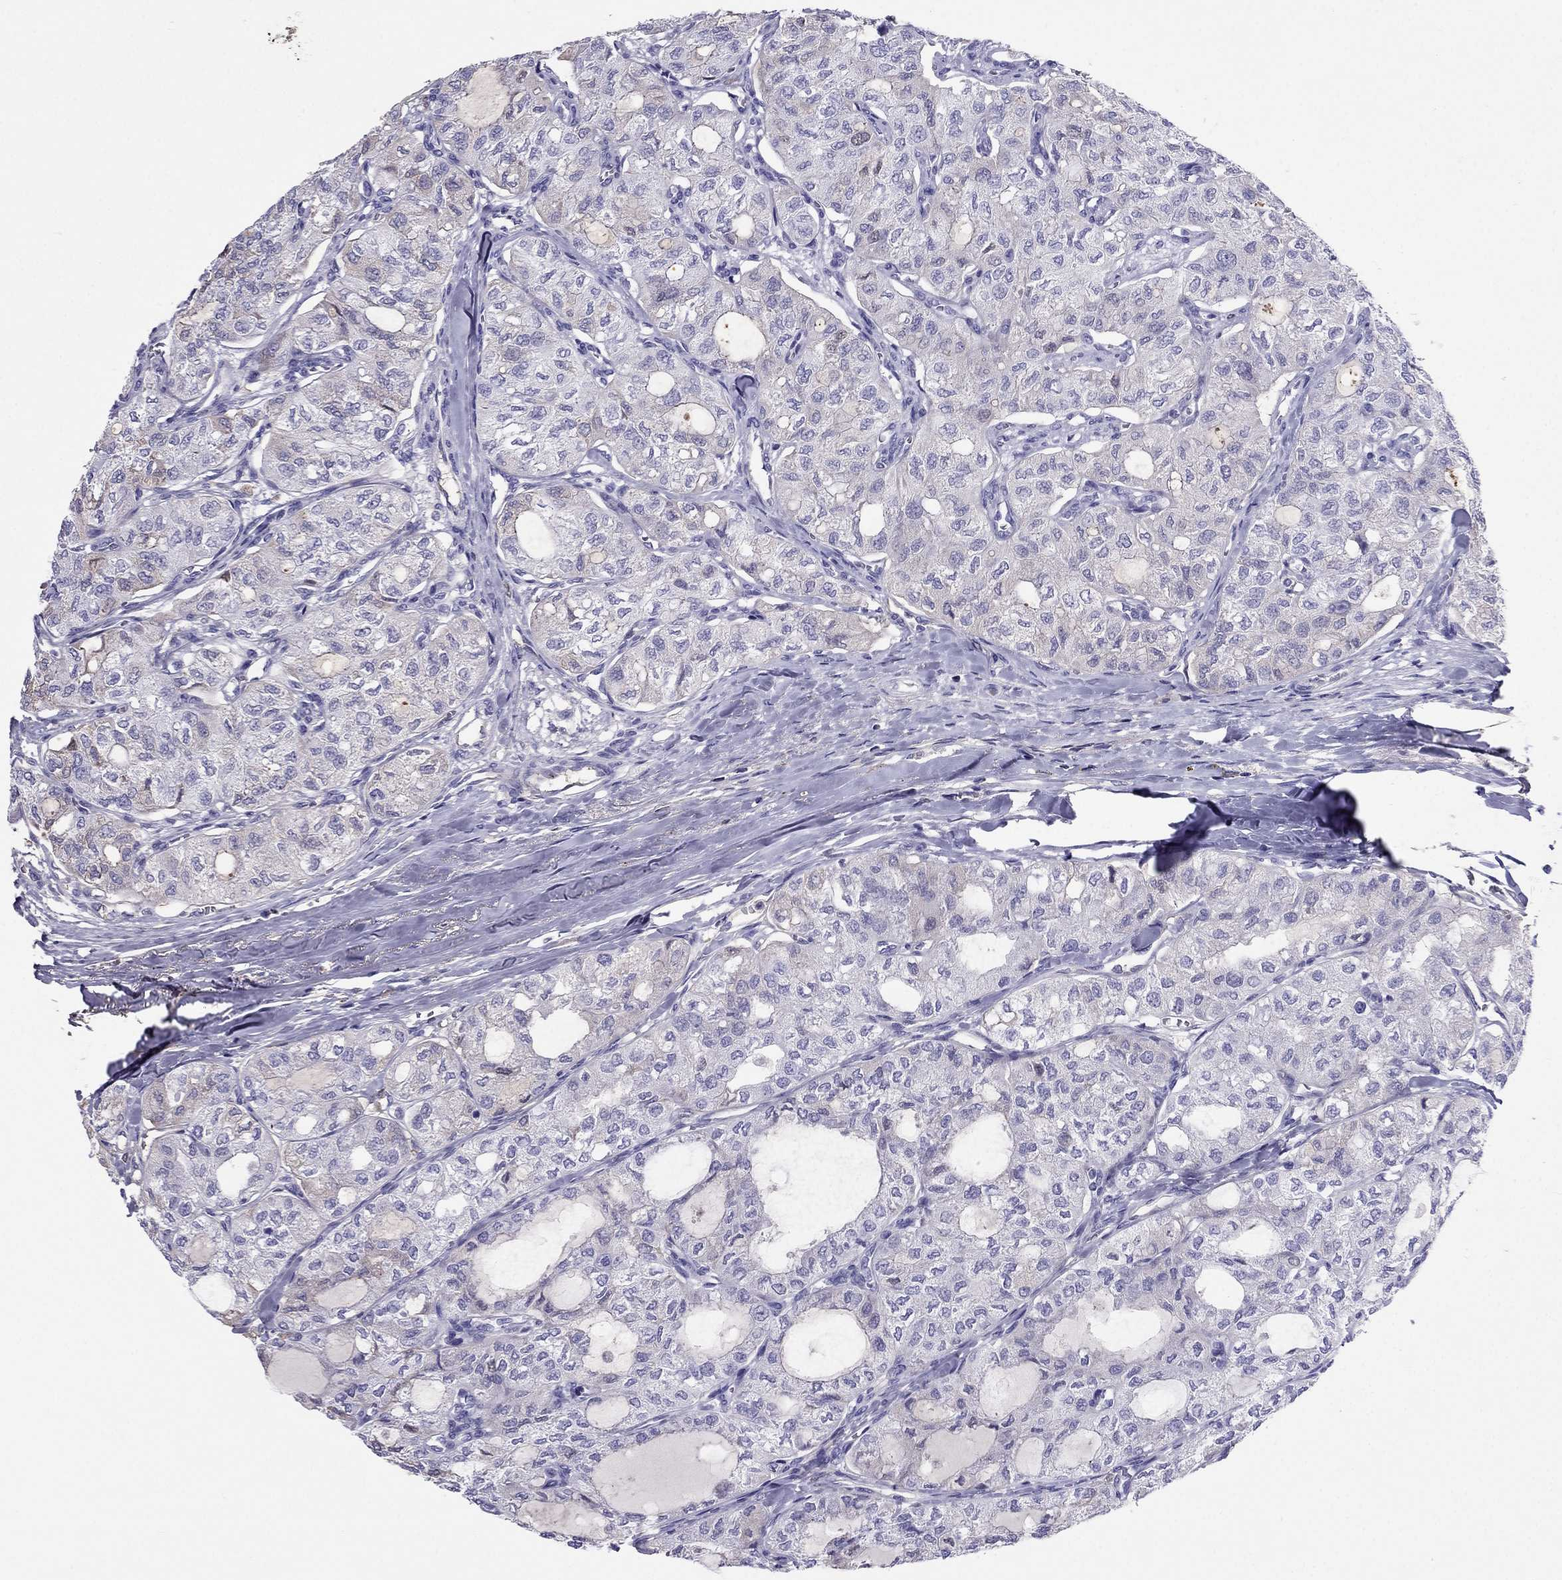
{"staining": {"intensity": "negative", "quantity": "none", "location": "none"}, "tissue": "thyroid cancer", "cell_type": "Tumor cells", "image_type": "cancer", "snomed": [{"axis": "morphology", "description": "Follicular adenoma carcinoma, NOS"}, {"axis": "topography", "description": "Thyroid gland"}], "caption": "Immunohistochemistry micrograph of neoplastic tissue: human follicular adenoma carcinoma (thyroid) stained with DAB (3,3'-diaminobenzidine) displays no significant protein expression in tumor cells. (DAB (3,3'-diaminobenzidine) IHC with hematoxylin counter stain).", "gene": "TBC1D21", "patient": {"sex": "male", "age": 75}}